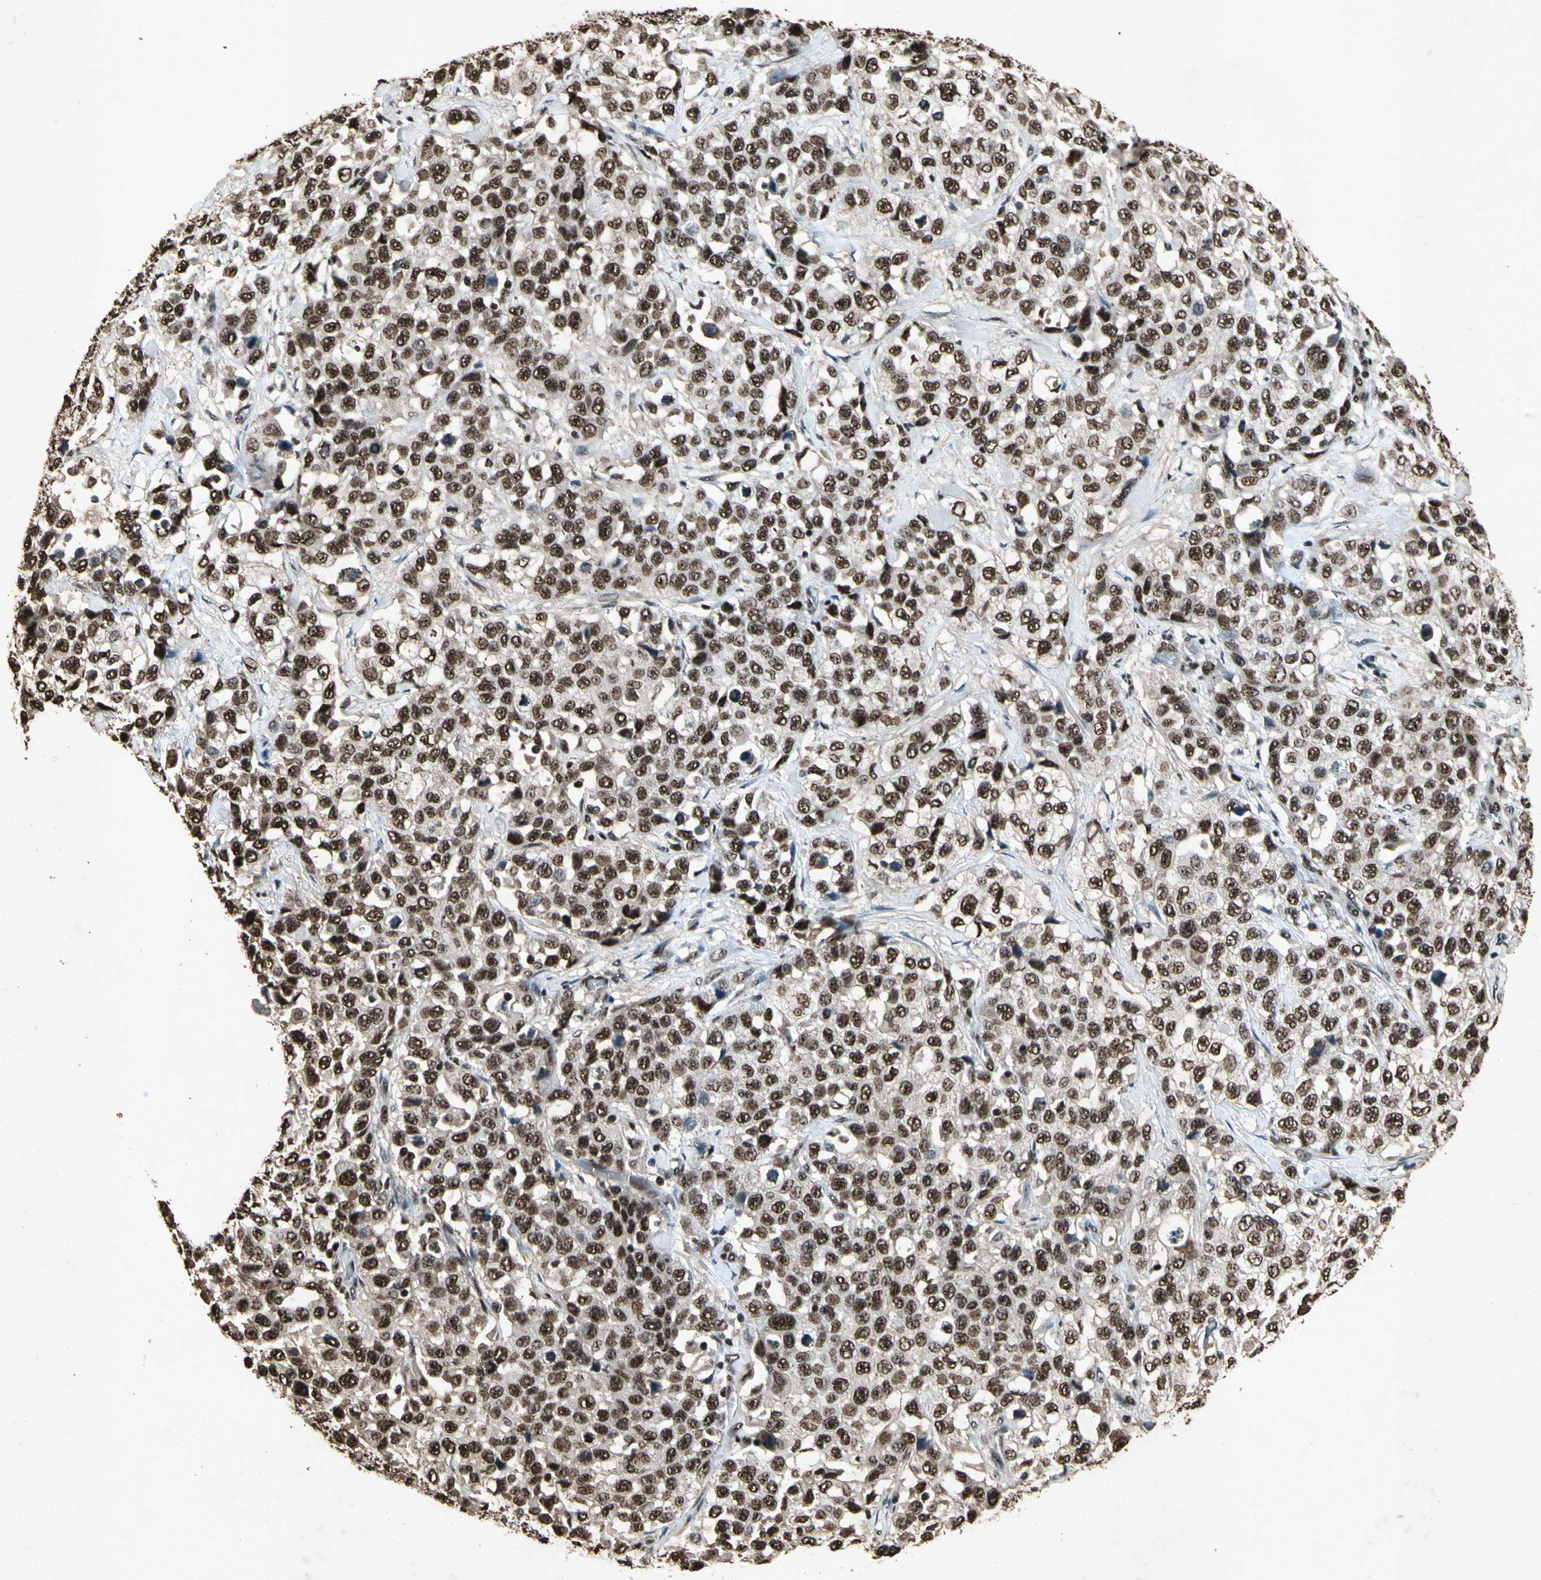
{"staining": {"intensity": "strong", "quantity": ">75%", "location": "nuclear"}, "tissue": "stomach cancer", "cell_type": "Tumor cells", "image_type": "cancer", "snomed": [{"axis": "morphology", "description": "Normal tissue, NOS"}, {"axis": "morphology", "description": "Adenocarcinoma, NOS"}, {"axis": "topography", "description": "Stomach"}], "caption": "DAB (3,3'-diaminobenzidine) immunohistochemical staining of human stomach cancer demonstrates strong nuclear protein staining in approximately >75% of tumor cells.", "gene": "TBX2", "patient": {"sex": "male", "age": 48}}